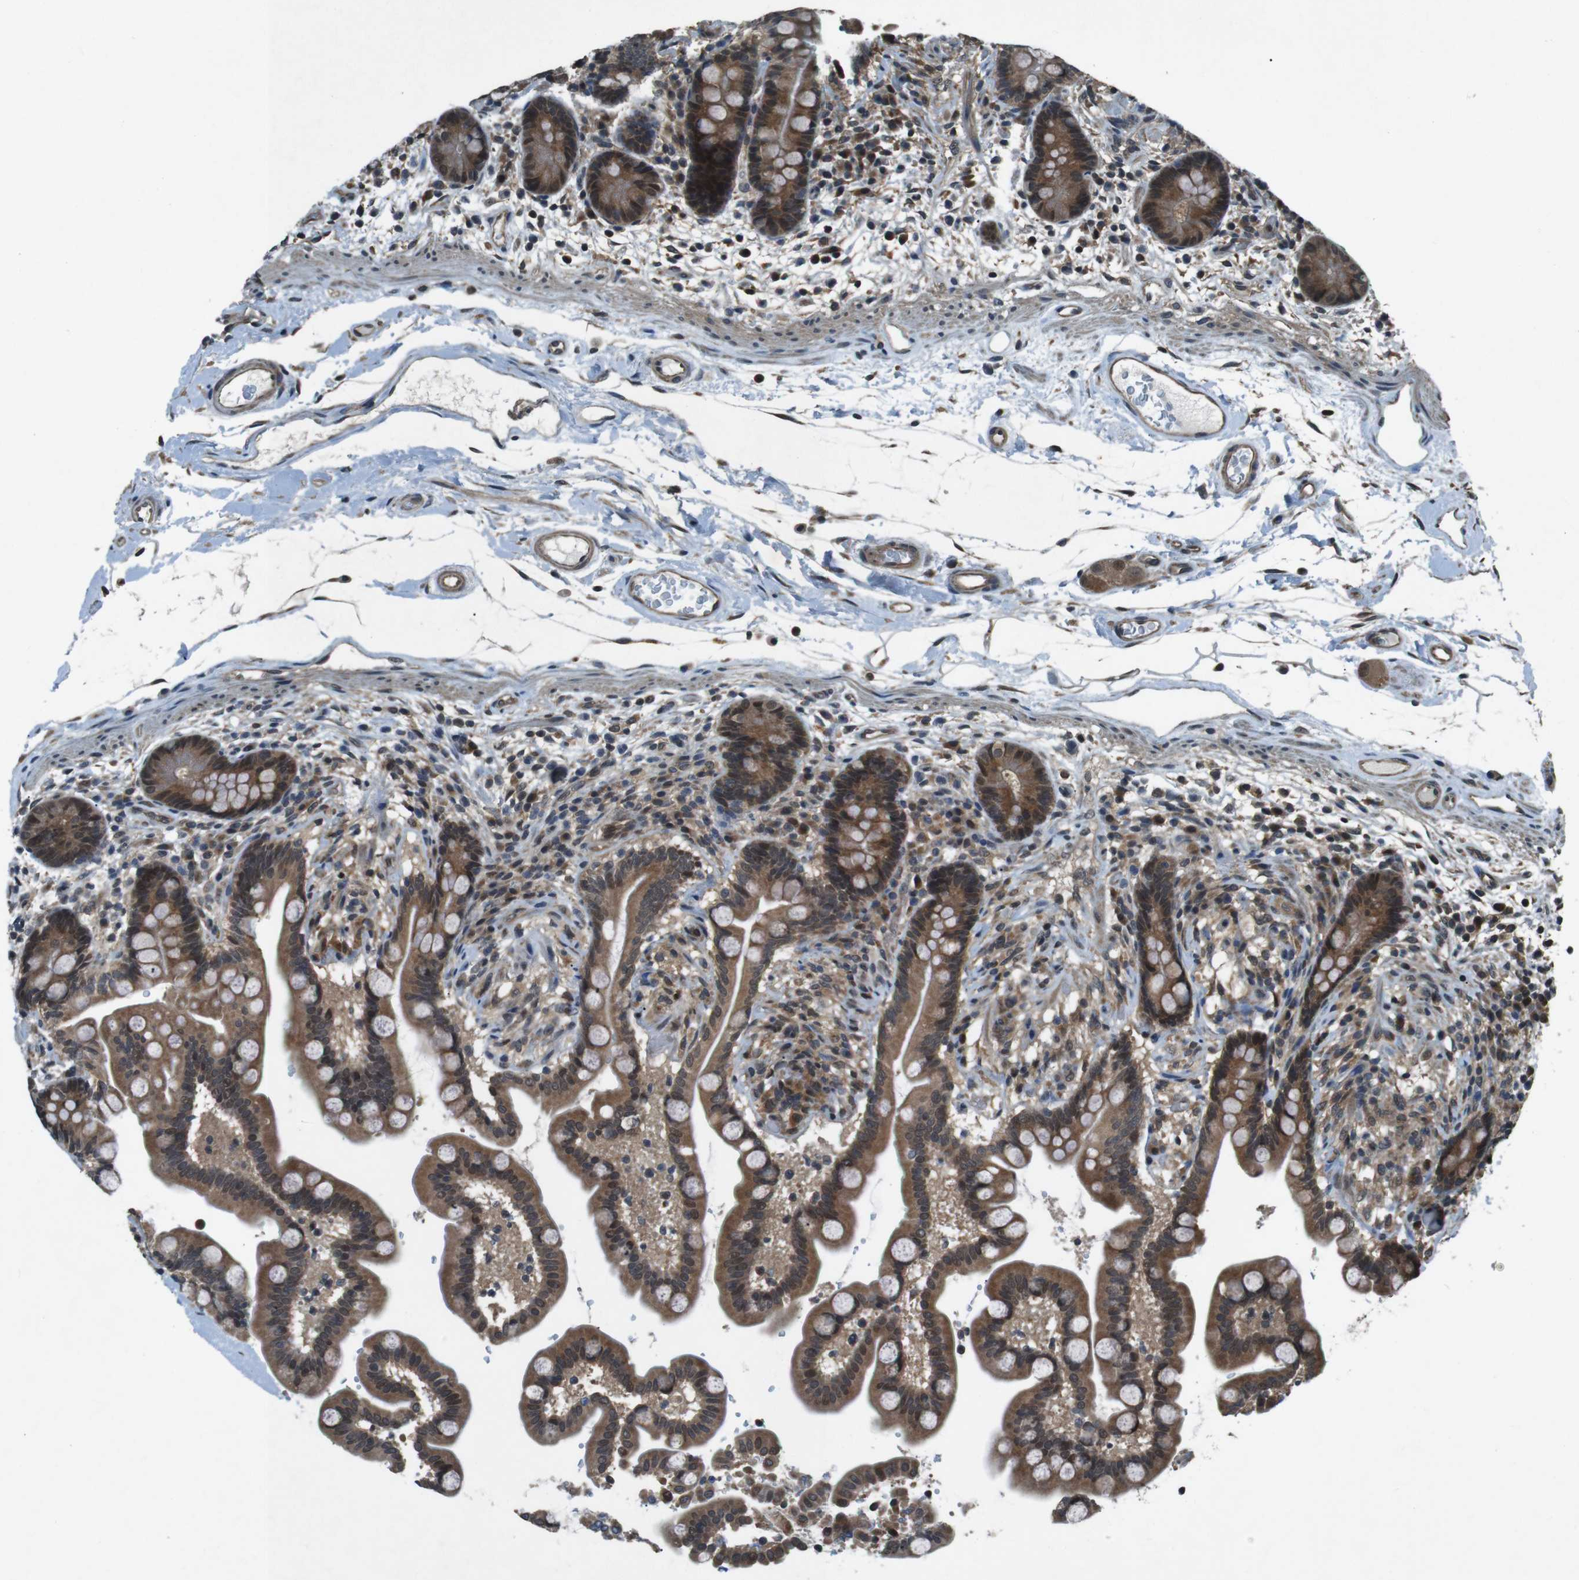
{"staining": {"intensity": "moderate", "quantity": ">75%", "location": "cytoplasmic/membranous"}, "tissue": "colon", "cell_type": "Endothelial cells", "image_type": "normal", "snomed": [{"axis": "morphology", "description": "Normal tissue, NOS"}, {"axis": "topography", "description": "Colon"}], "caption": "Colon stained with immunohistochemistry (IHC) demonstrates moderate cytoplasmic/membranous positivity in approximately >75% of endothelial cells. (IHC, brightfield microscopy, high magnification).", "gene": "SOCS1", "patient": {"sex": "male", "age": 73}}